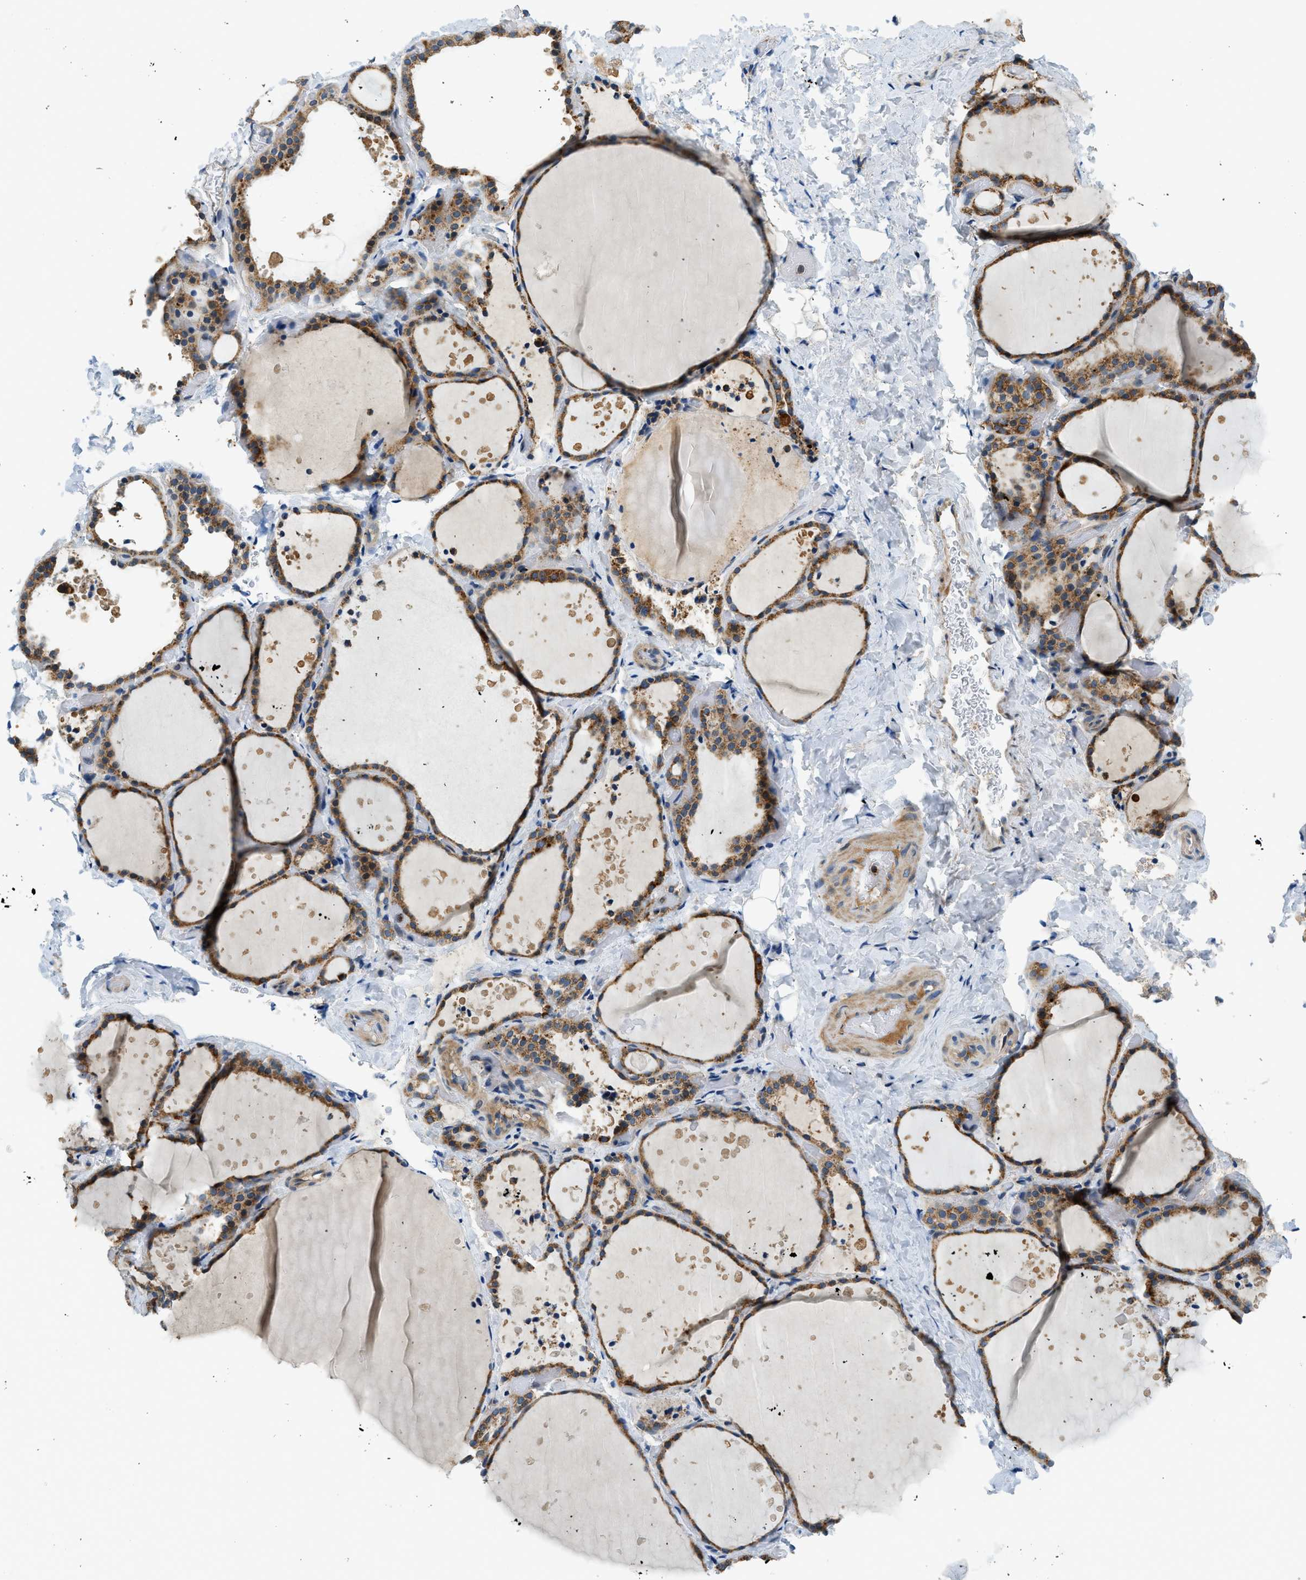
{"staining": {"intensity": "moderate", "quantity": ">75%", "location": "cytoplasmic/membranous"}, "tissue": "thyroid gland", "cell_type": "Glandular cells", "image_type": "normal", "snomed": [{"axis": "morphology", "description": "Normal tissue, NOS"}, {"axis": "topography", "description": "Thyroid gland"}], "caption": "Glandular cells reveal medium levels of moderate cytoplasmic/membranous expression in approximately >75% of cells in unremarkable thyroid gland. (DAB IHC with brightfield microscopy, high magnification).", "gene": "KCNK1", "patient": {"sex": "female", "age": 44}}